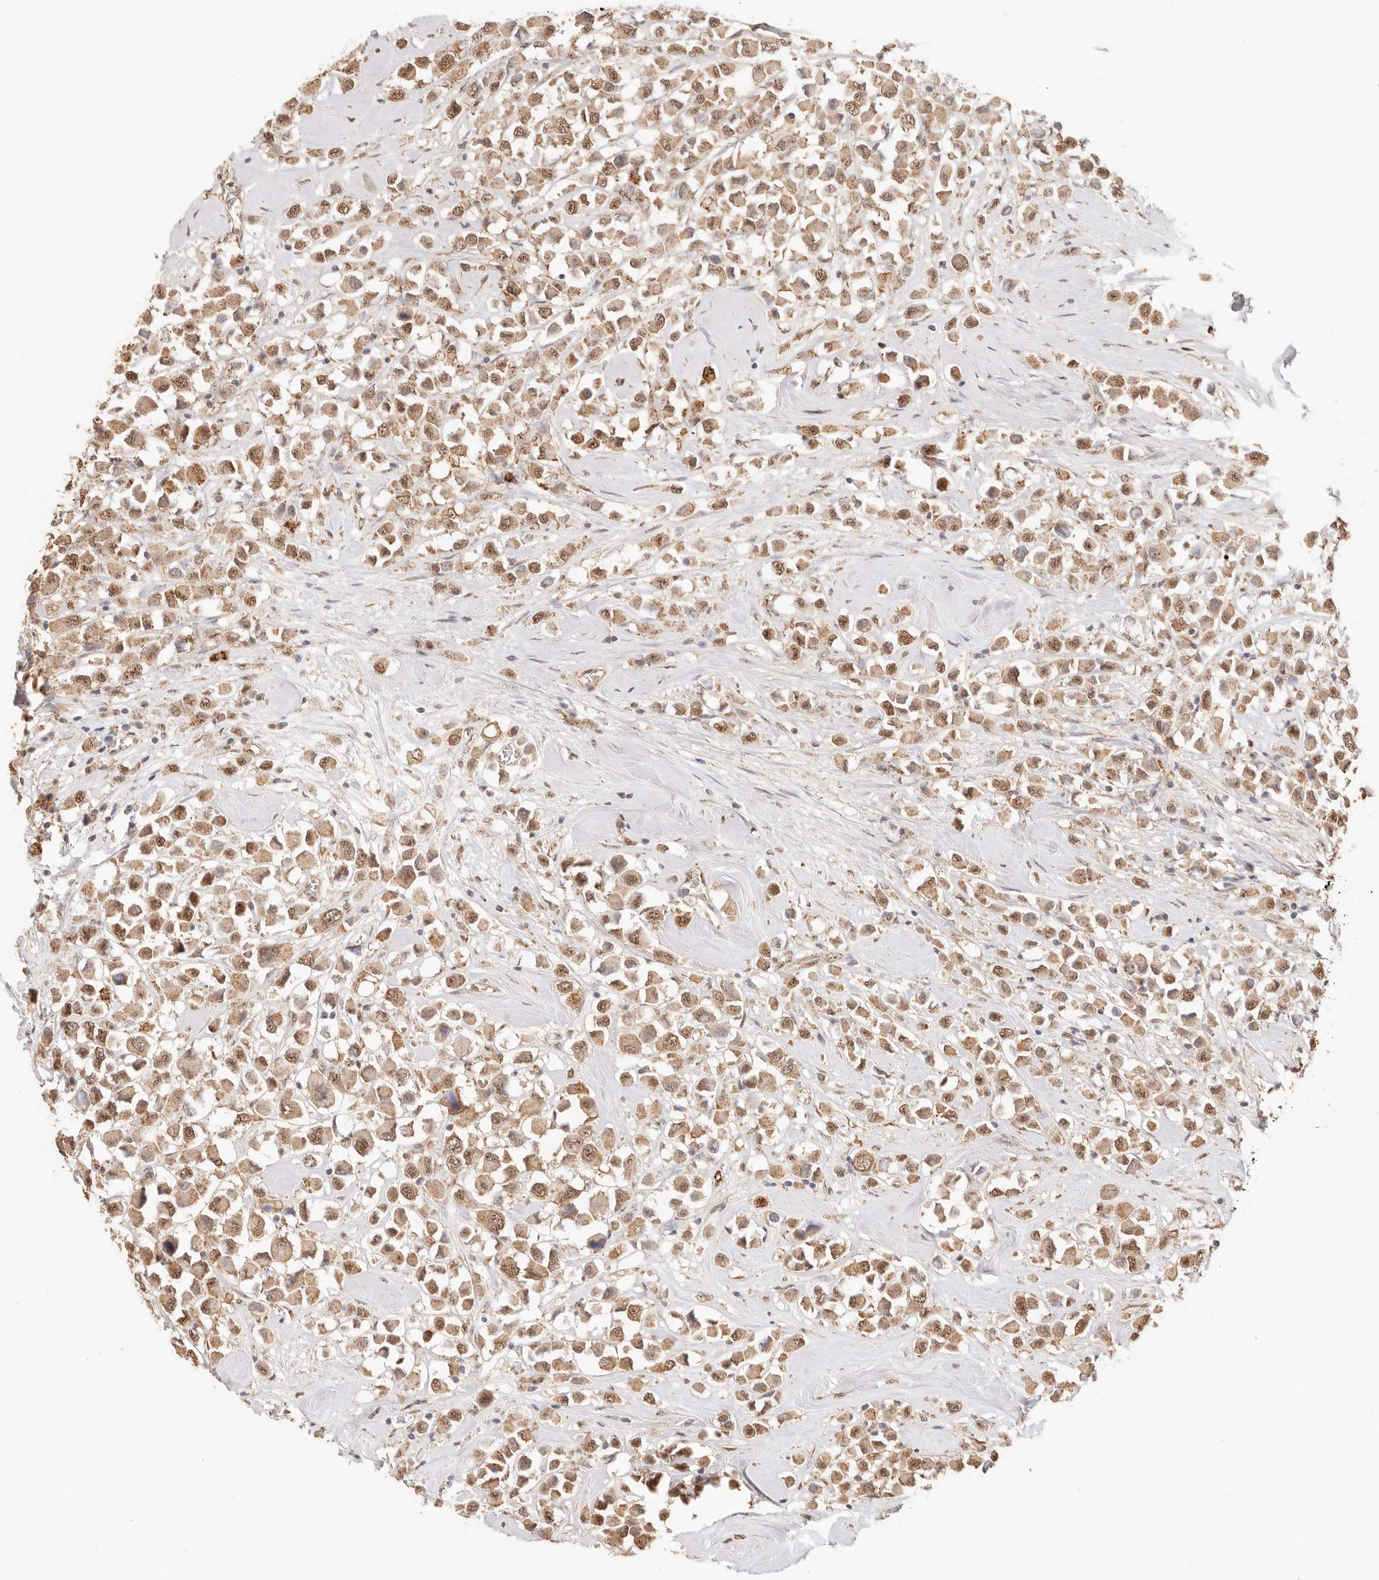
{"staining": {"intensity": "moderate", "quantity": ">75%", "location": "cytoplasmic/membranous,nuclear"}, "tissue": "breast cancer", "cell_type": "Tumor cells", "image_type": "cancer", "snomed": [{"axis": "morphology", "description": "Duct carcinoma"}, {"axis": "topography", "description": "Breast"}], "caption": "Immunohistochemistry (IHC) staining of infiltrating ductal carcinoma (breast), which shows medium levels of moderate cytoplasmic/membranous and nuclear staining in about >75% of tumor cells indicating moderate cytoplasmic/membranous and nuclear protein positivity. The staining was performed using DAB (3,3'-diaminobenzidine) (brown) for protein detection and nuclei were counterstained in hematoxylin (blue).", "gene": "IL1R2", "patient": {"sex": "female", "age": 61}}